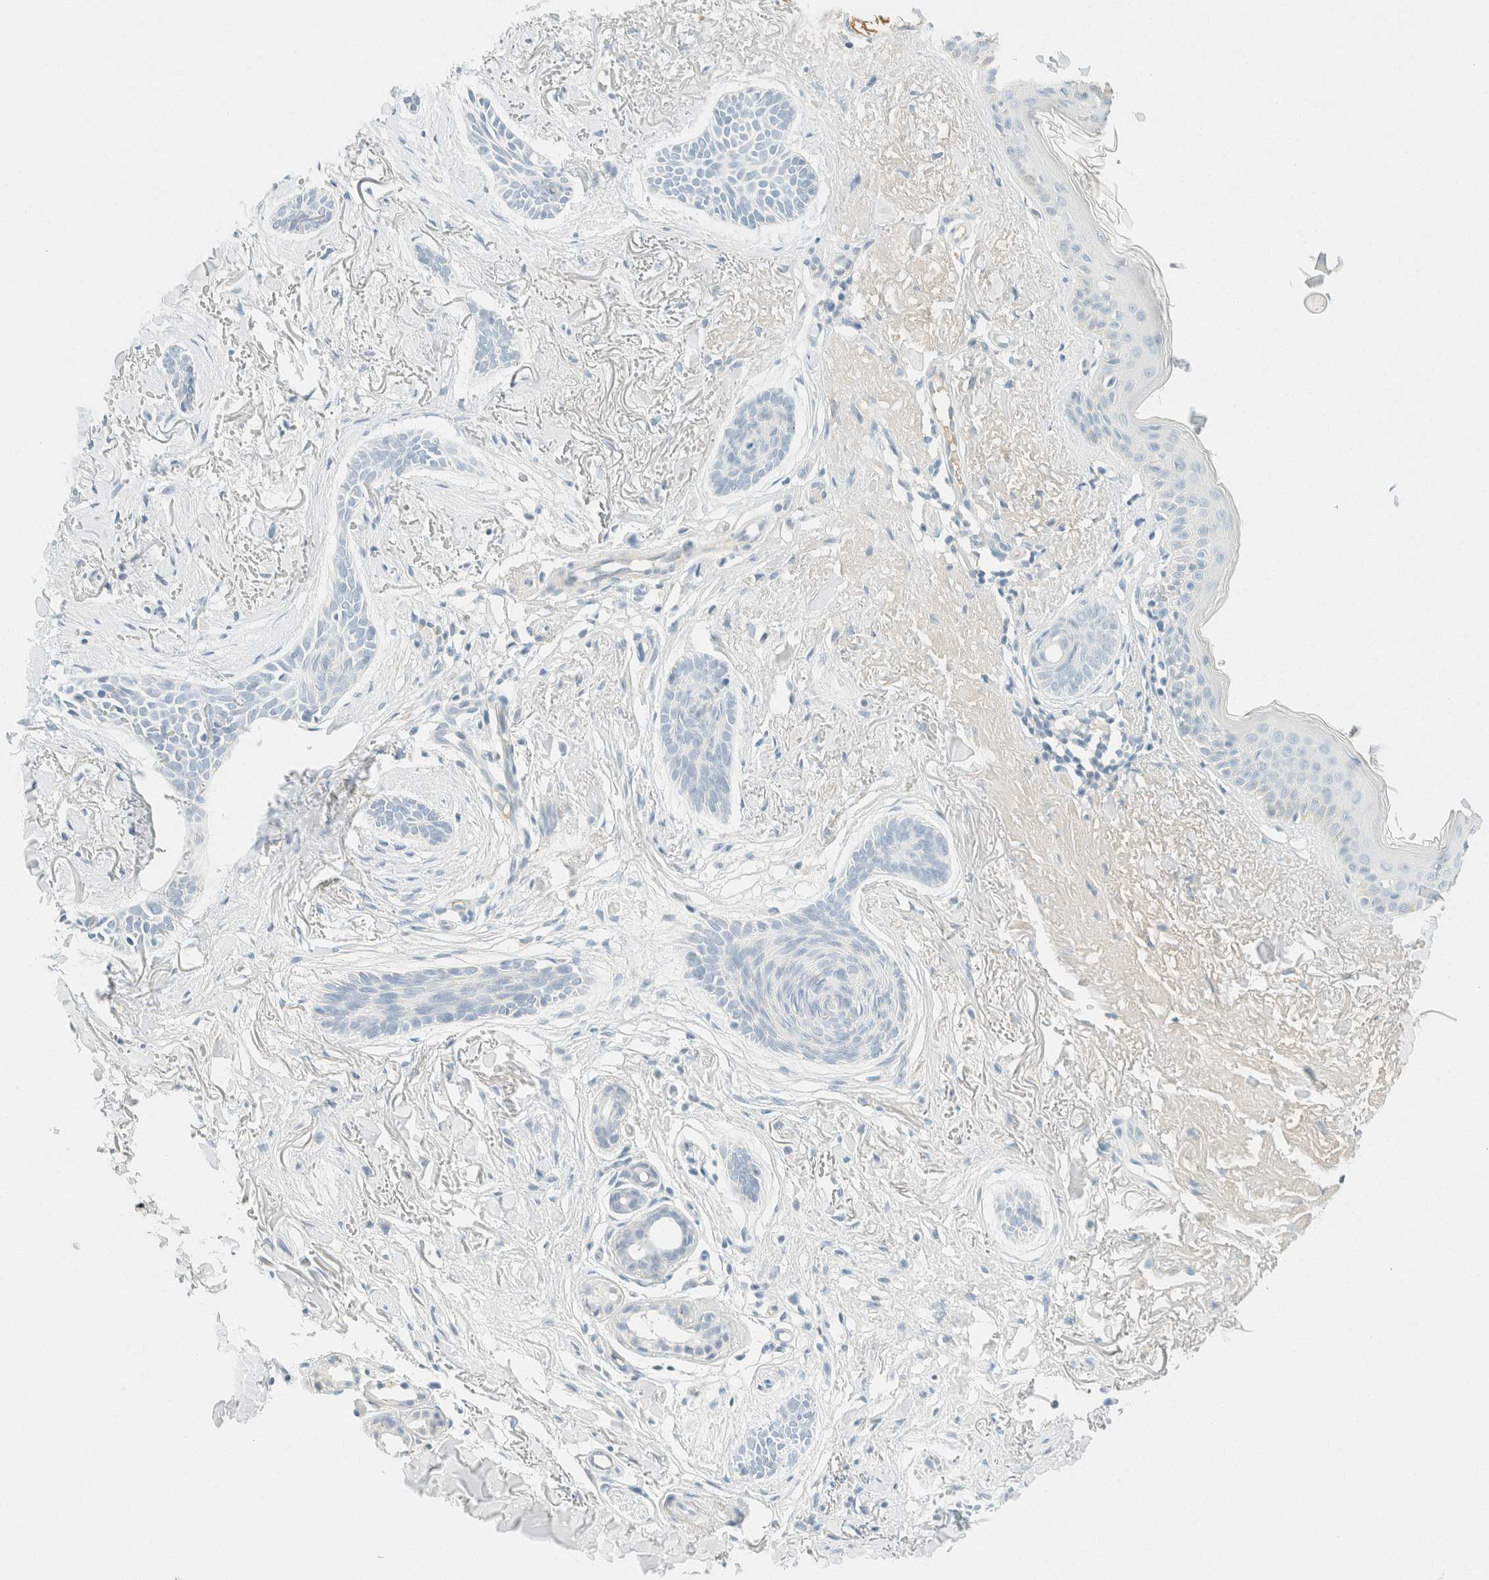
{"staining": {"intensity": "negative", "quantity": "none", "location": "none"}, "tissue": "skin cancer", "cell_type": "Tumor cells", "image_type": "cancer", "snomed": [{"axis": "morphology", "description": "Basal cell carcinoma"}, {"axis": "topography", "description": "Skin"}], "caption": "DAB (3,3'-diaminobenzidine) immunohistochemical staining of human skin basal cell carcinoma shows no significant expression in tumor cells.", "gene": "GPA33", "patient": {"sex": "female", "age": 84}}